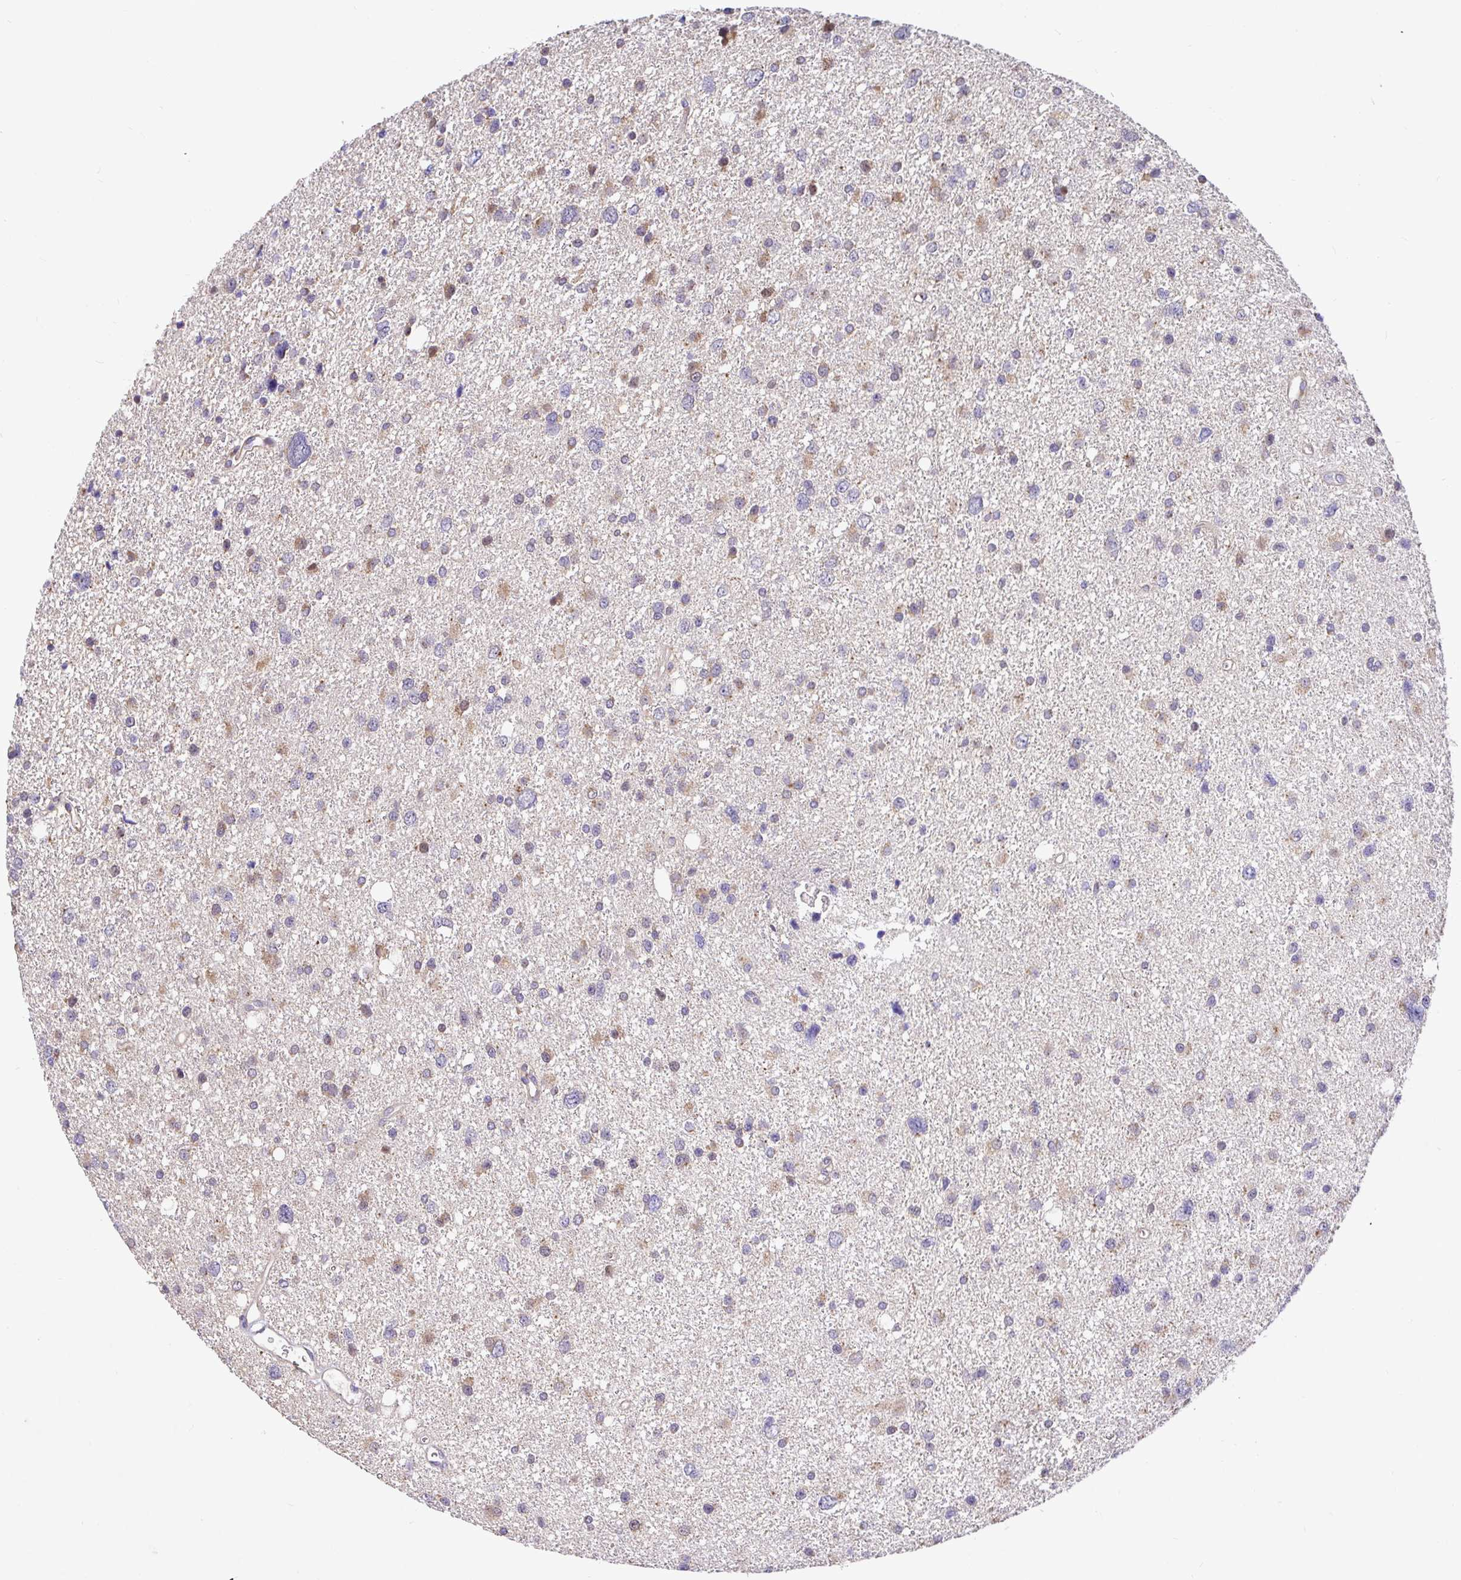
{"staining": {"intensity": "weak", "quantity": "<25%", "location": "cytoplasmic/membranous"}, "tissue": "glioma", "cell_type": "Tumor cells", "image_type": "cancer", "snomed": [{"axis": "morphology", "description": "Glioma, malignant, Low grade"}, {"axis": "topography", "description": "Brain"}], "caption": "Image shows no protein staining in tumor cells of malignant glioma (low-grade) tissue.", "gene": "ELP1", "patient": {"sex": "female", "age": 55}}